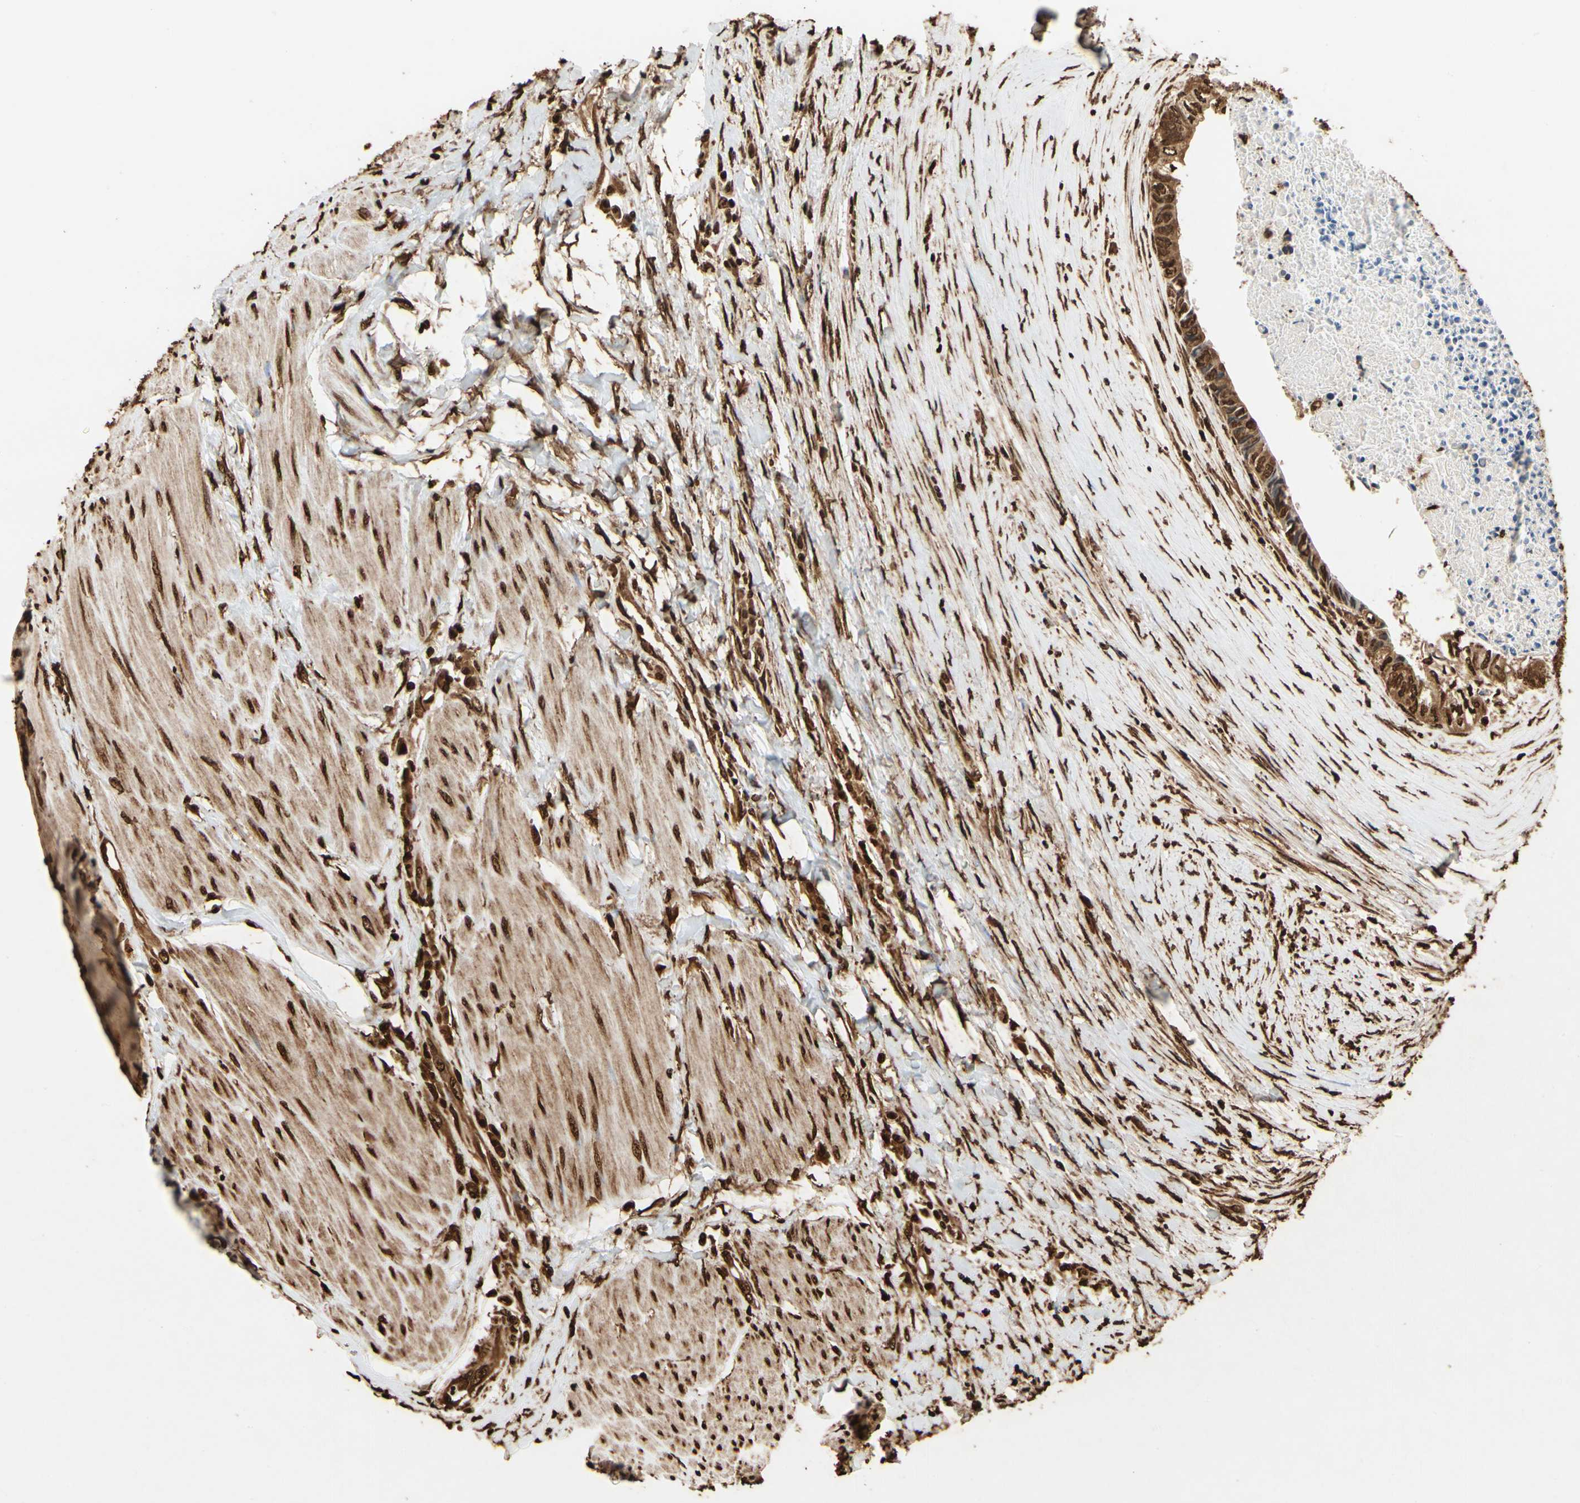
{"staining": {"intensity": "strong", "quantity": ">75%", "location": "cytoplasmic/membranous,nuclear"}, "tissue": "colorectal cancer", "cell_type": "Tumor cells", "image_type": "cancer", "snomed": [{"axis": "morphology", "description": "Adenocarcinoma, NOS"}, {"axis": "topography", "description": "Rectum"}], "caption": "Tumor cells display strong cytoplasmic/membranous and nuclear positivity in about >75% of cells in colorectal cancer (adenocarcinoma). The protein is stained brown, and the nuclei are stained in blue (DAB IHC with brightfield microscopy, high magnification).", "gene": "HNRNPK", "patient": {"sex": "male", "age": 63}}